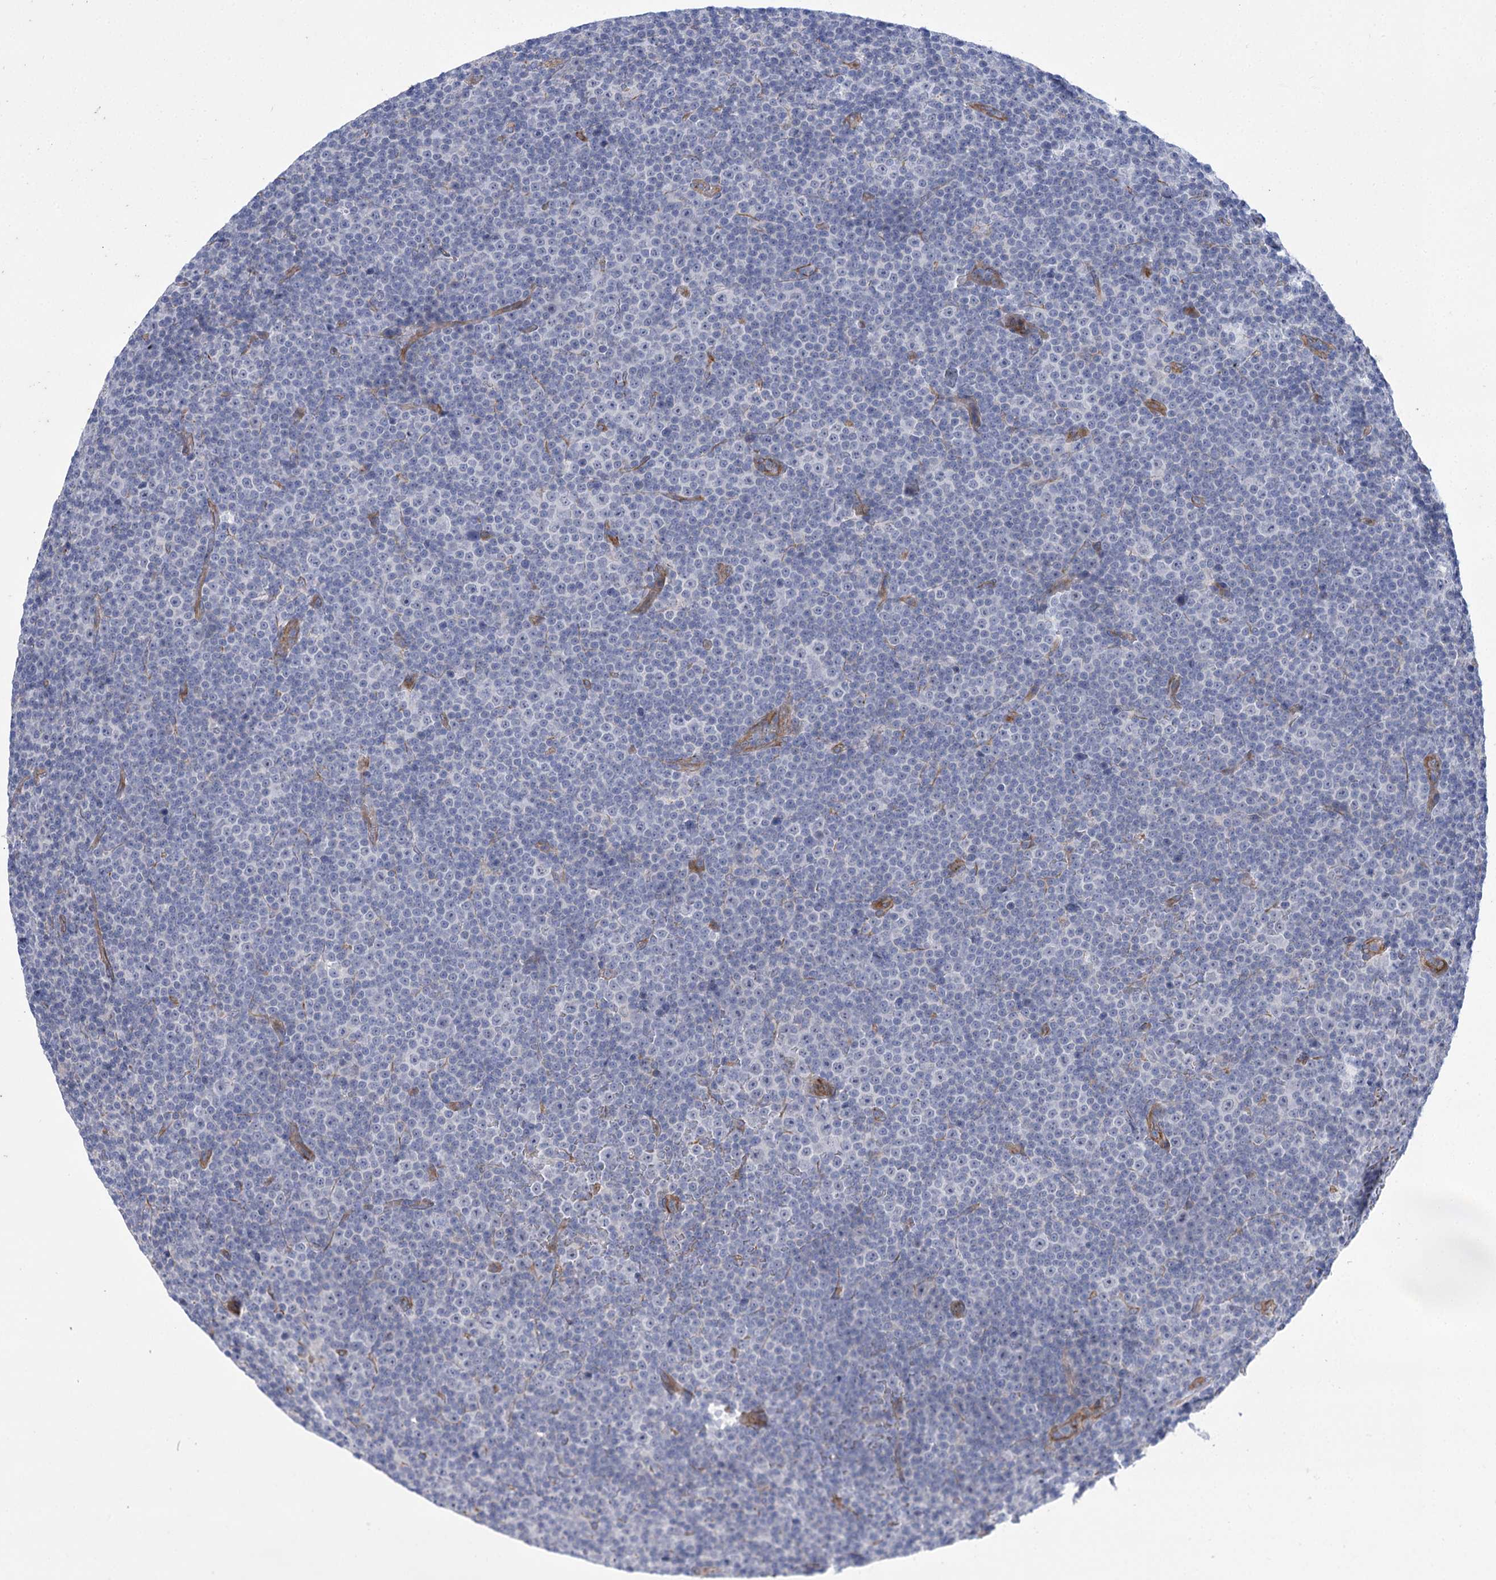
{"staining": {"intensity": "negative", "quantity": "none", "location": "none"}, "tissue": "lymphoma", "cell_type": "Tumor cells", "image_type": "cancer", "snomed": [{"axis": "morphology", "description": "Malignant lymphoma, non-Hodgkin's type, Low grade"}, {"axis": "topography", "description": "Lymph node"}], "caption": "Tumor cells show no significant staining in malignant lymphoma, non-Hodgkin's type (low-grade).", "gene": "THAP6", "patient": {"sex": "female", "age": 67}}